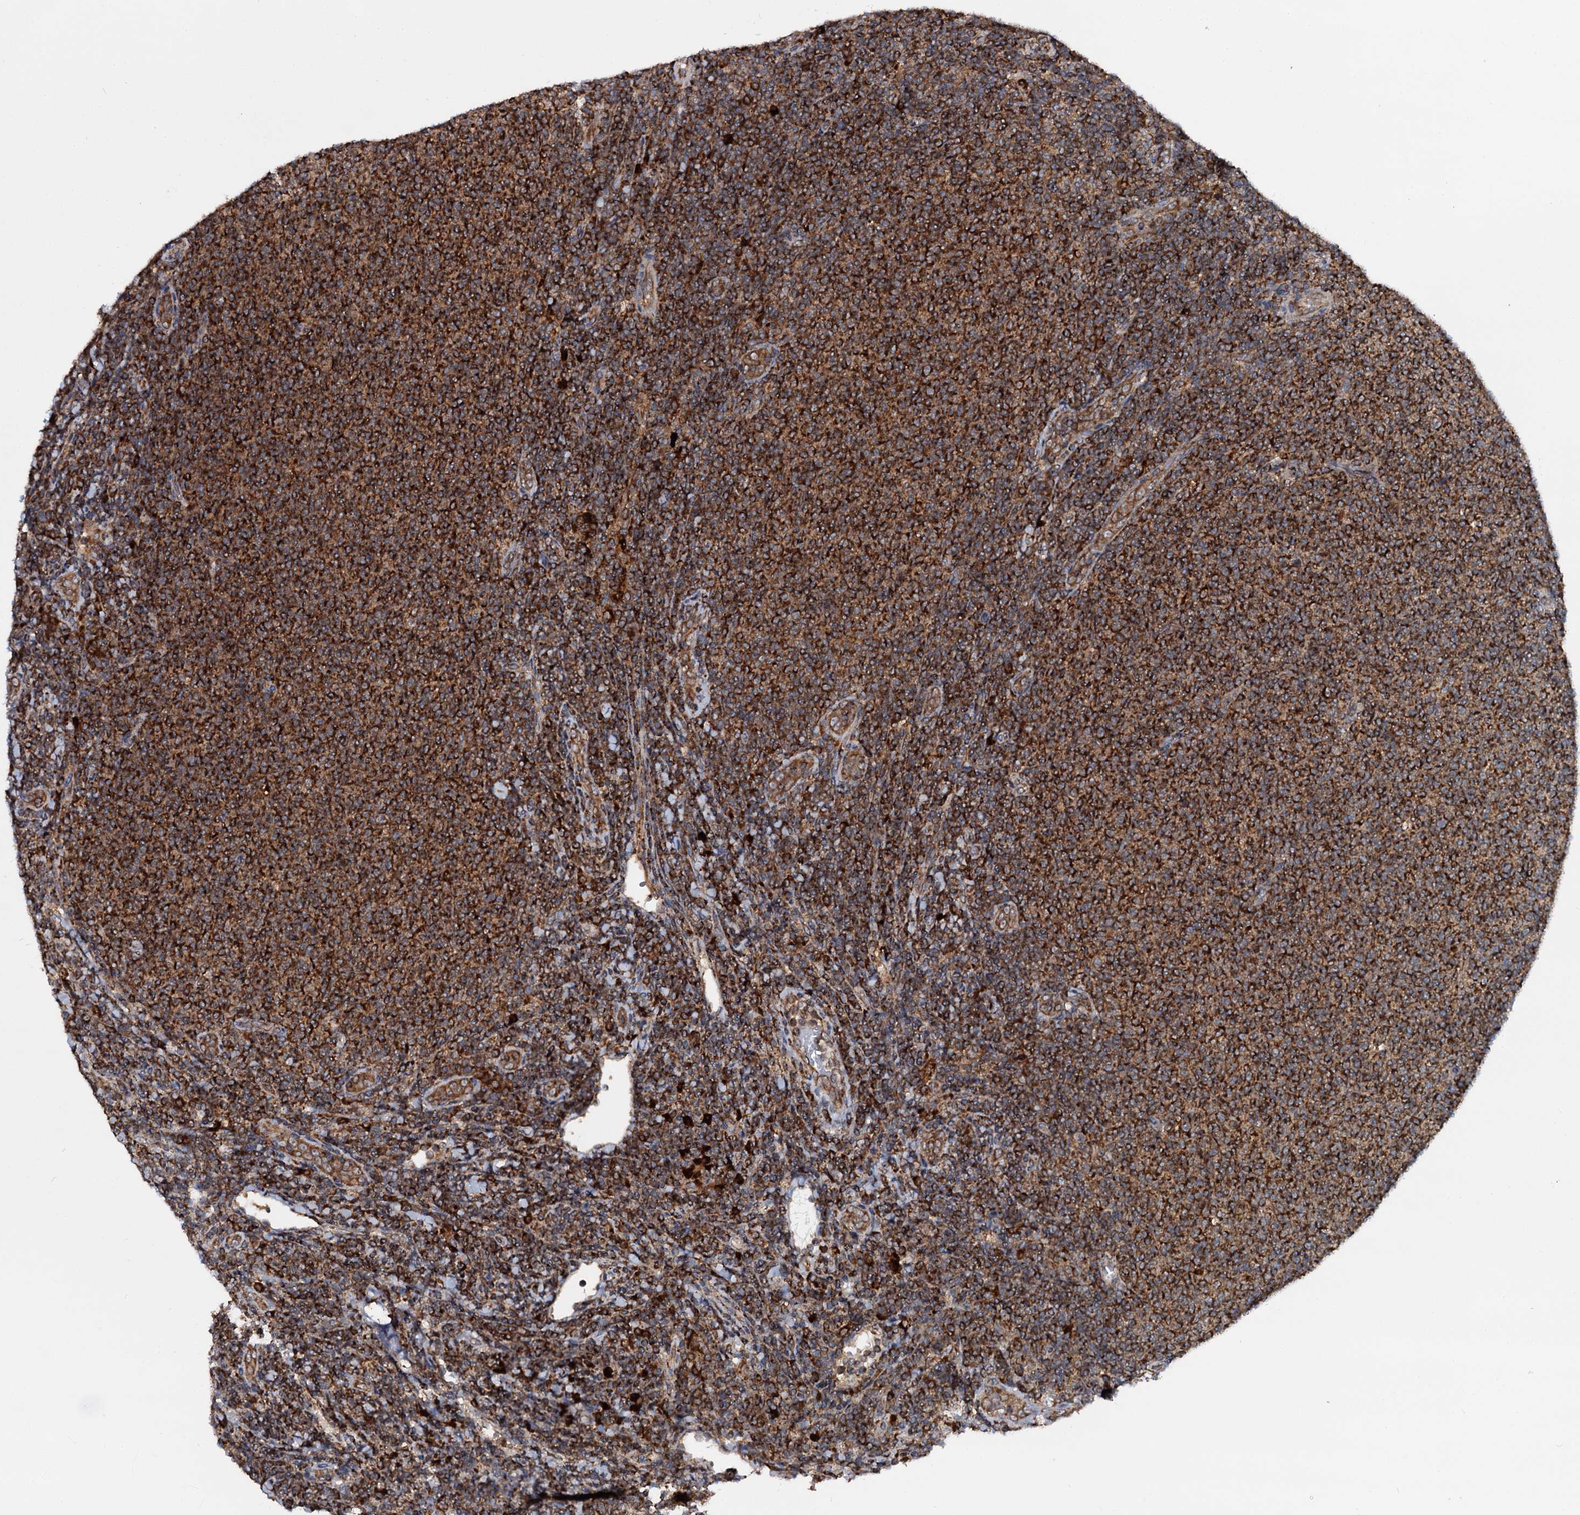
{"staining": {"intensity": "strong", "quantity": ">75%", "location": "cytoplasmic/membranous"}, "tissue": "lymphoma", "cell_type": "Tumor cells", "image_type": "cancer", "snomed": [{"axis": "morphology", "description": "Malignant lymphoma, non-Hodgkin's type, Low grade"}, {"axis": "topography", "description": "Lymph node"}], "caption": "Immunohistochemical staining of lymphoma exhibits strong cytoplasmic/membranous protein positivity in about >75% of tumor cells. (brown staining indicates protein expression, while blue staining denotes nuclei).", "gene": "UFM1", "patient": {"sex": "male", "age": 66}}